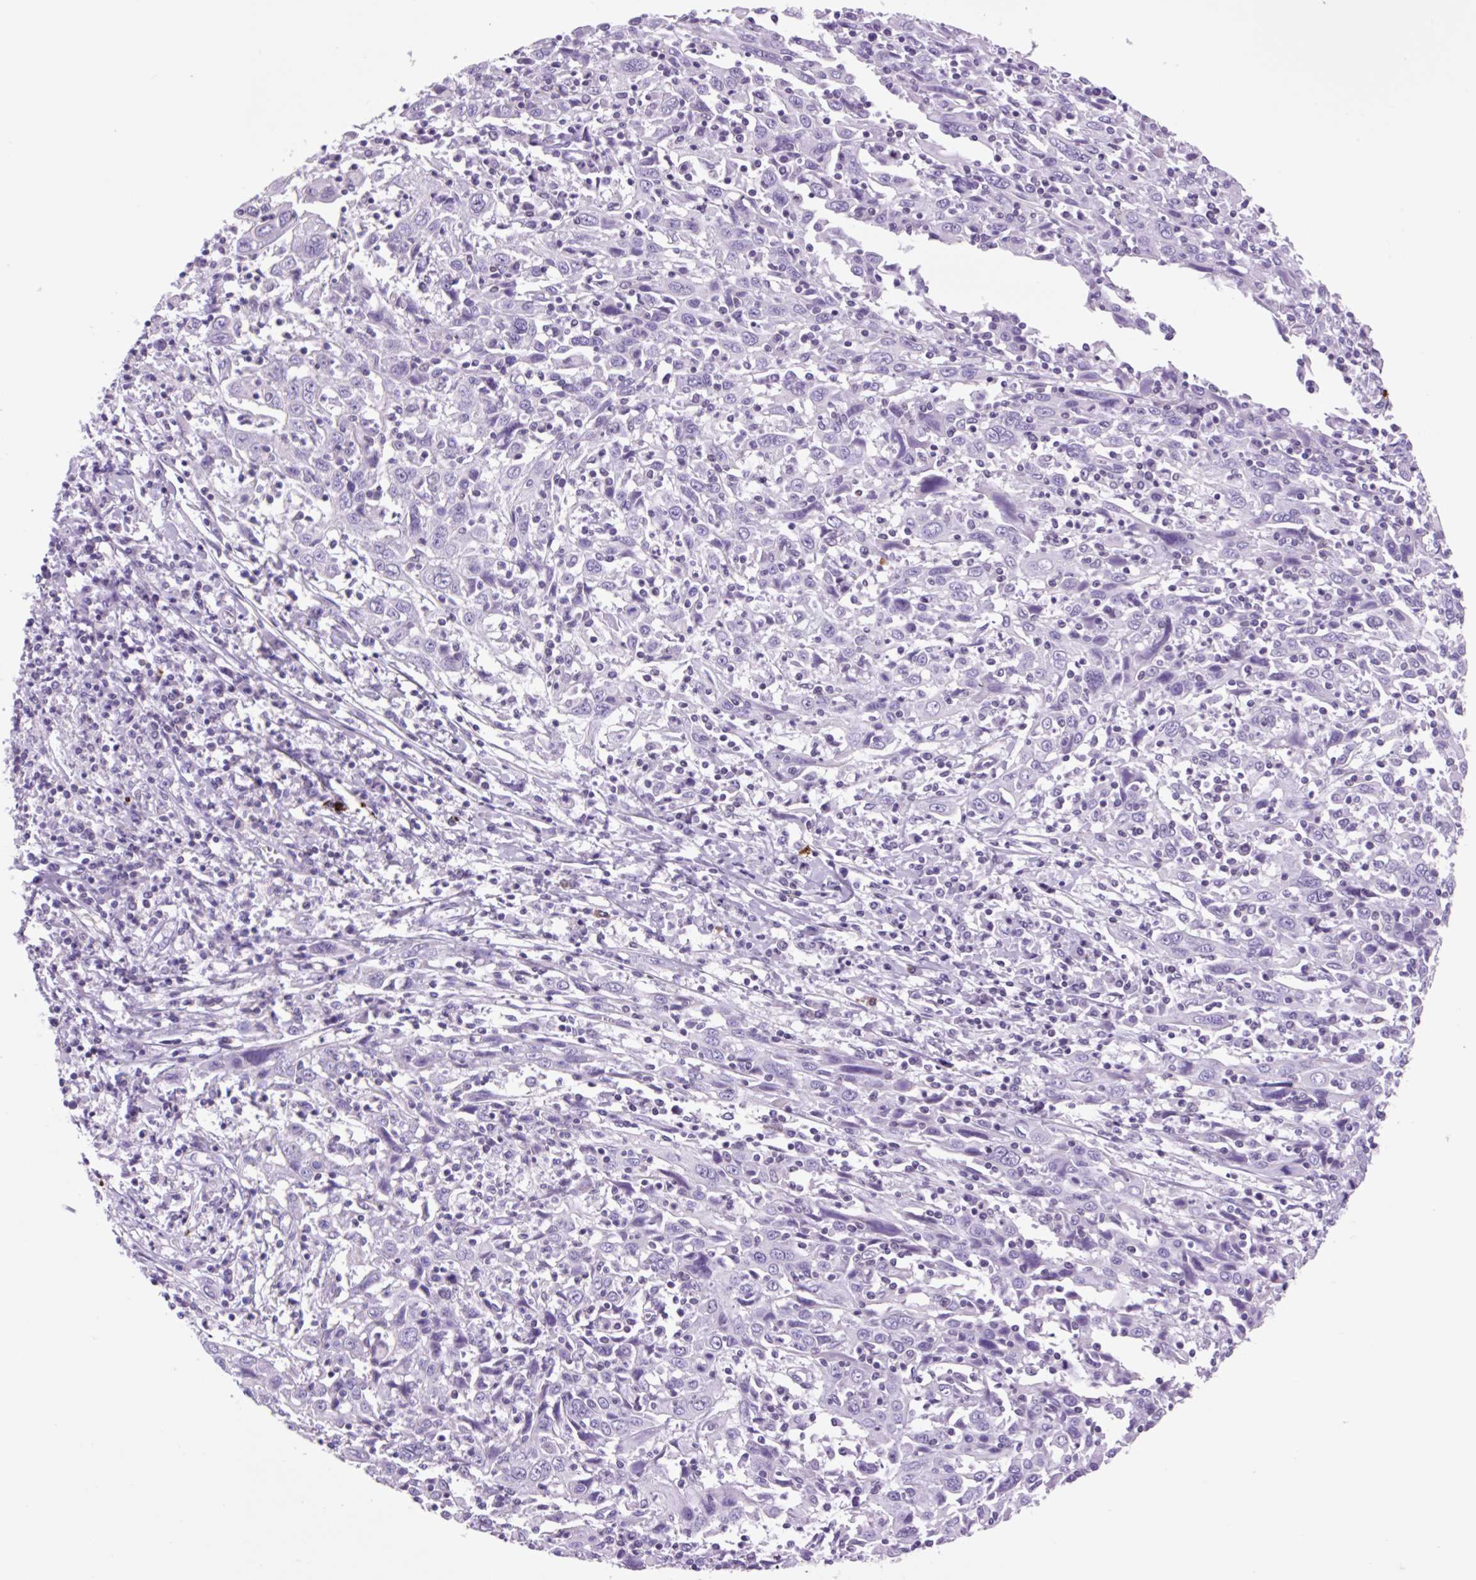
{"staining": {"intensity": "negative", "quantity": "none", "location": "none"}, "tissue": "cervical cancer", "cell_type": "Tumor cells", "image_type": "cancer", "snomed": [{"axis": "morphology", "description": "Squamous cell carcinoma, NOS"}, {"axis": "topography", "description": "Cervix"}], "caption": "Cervical cancer stained for a protein using immunohistochemistry demonstrates no positivity tumor cells.", "gene": "VPREB1", "patient": {"sex": "female", "age": 46}}